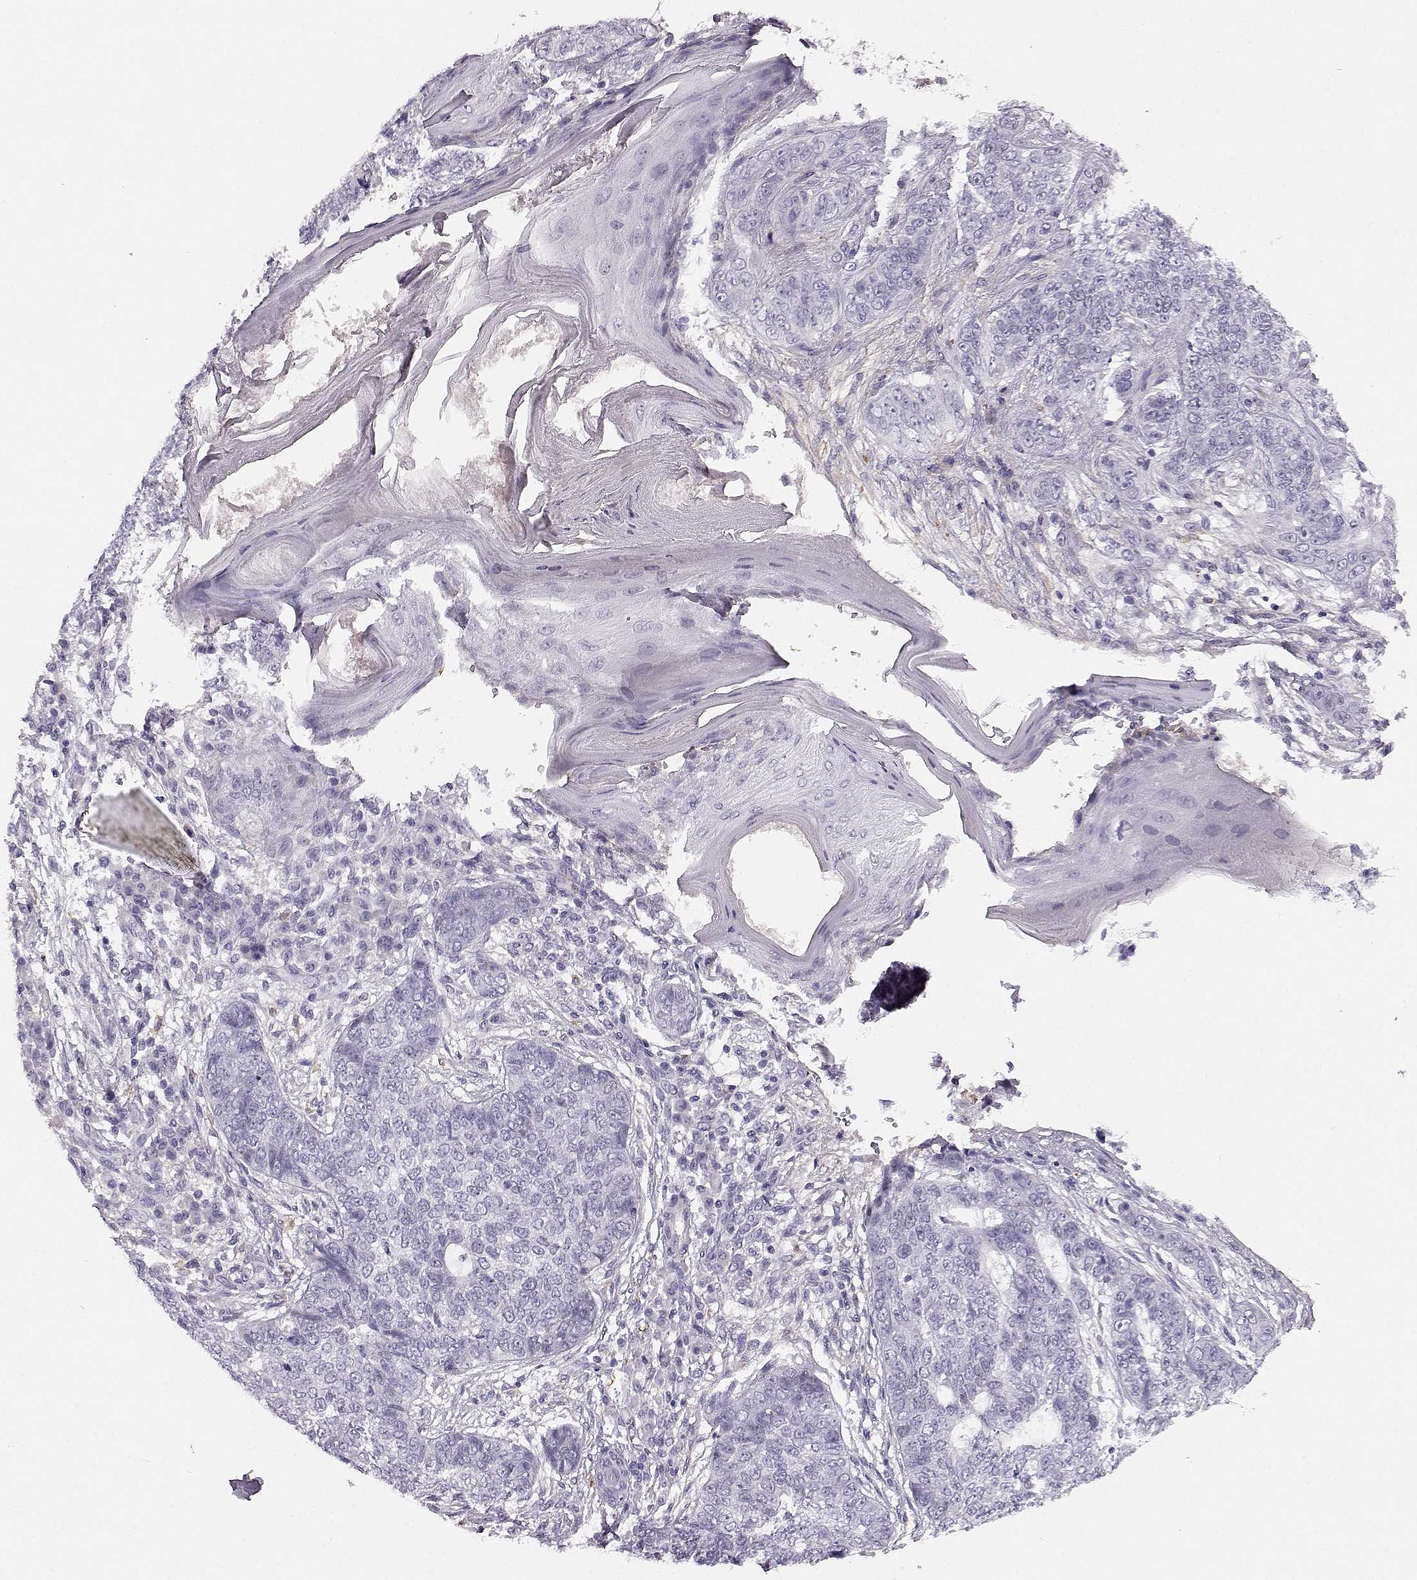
{"staining": {"intensity": "negative", "quantity": "none", "location": "none"}, "tissue": "skin cancer", "cell_type": "Tumor cells", "image_type": "cancer", "snomed": [{"axis": "morphology", "description": "Basal cell carcinoma"}, {"axis": "topography", "description": "Skin"}], "caption": "Tumor cells show no significant protein positivity in skin basal cell carcinoma. Brightfield microscopy of IHC stained with DAB (3,3'-diaminobenzidine) (brown) and hematoxylin (blue), captured at high magnification.", "gene": "TRIM69", "patient": {"sex": "female", "age": 69}}